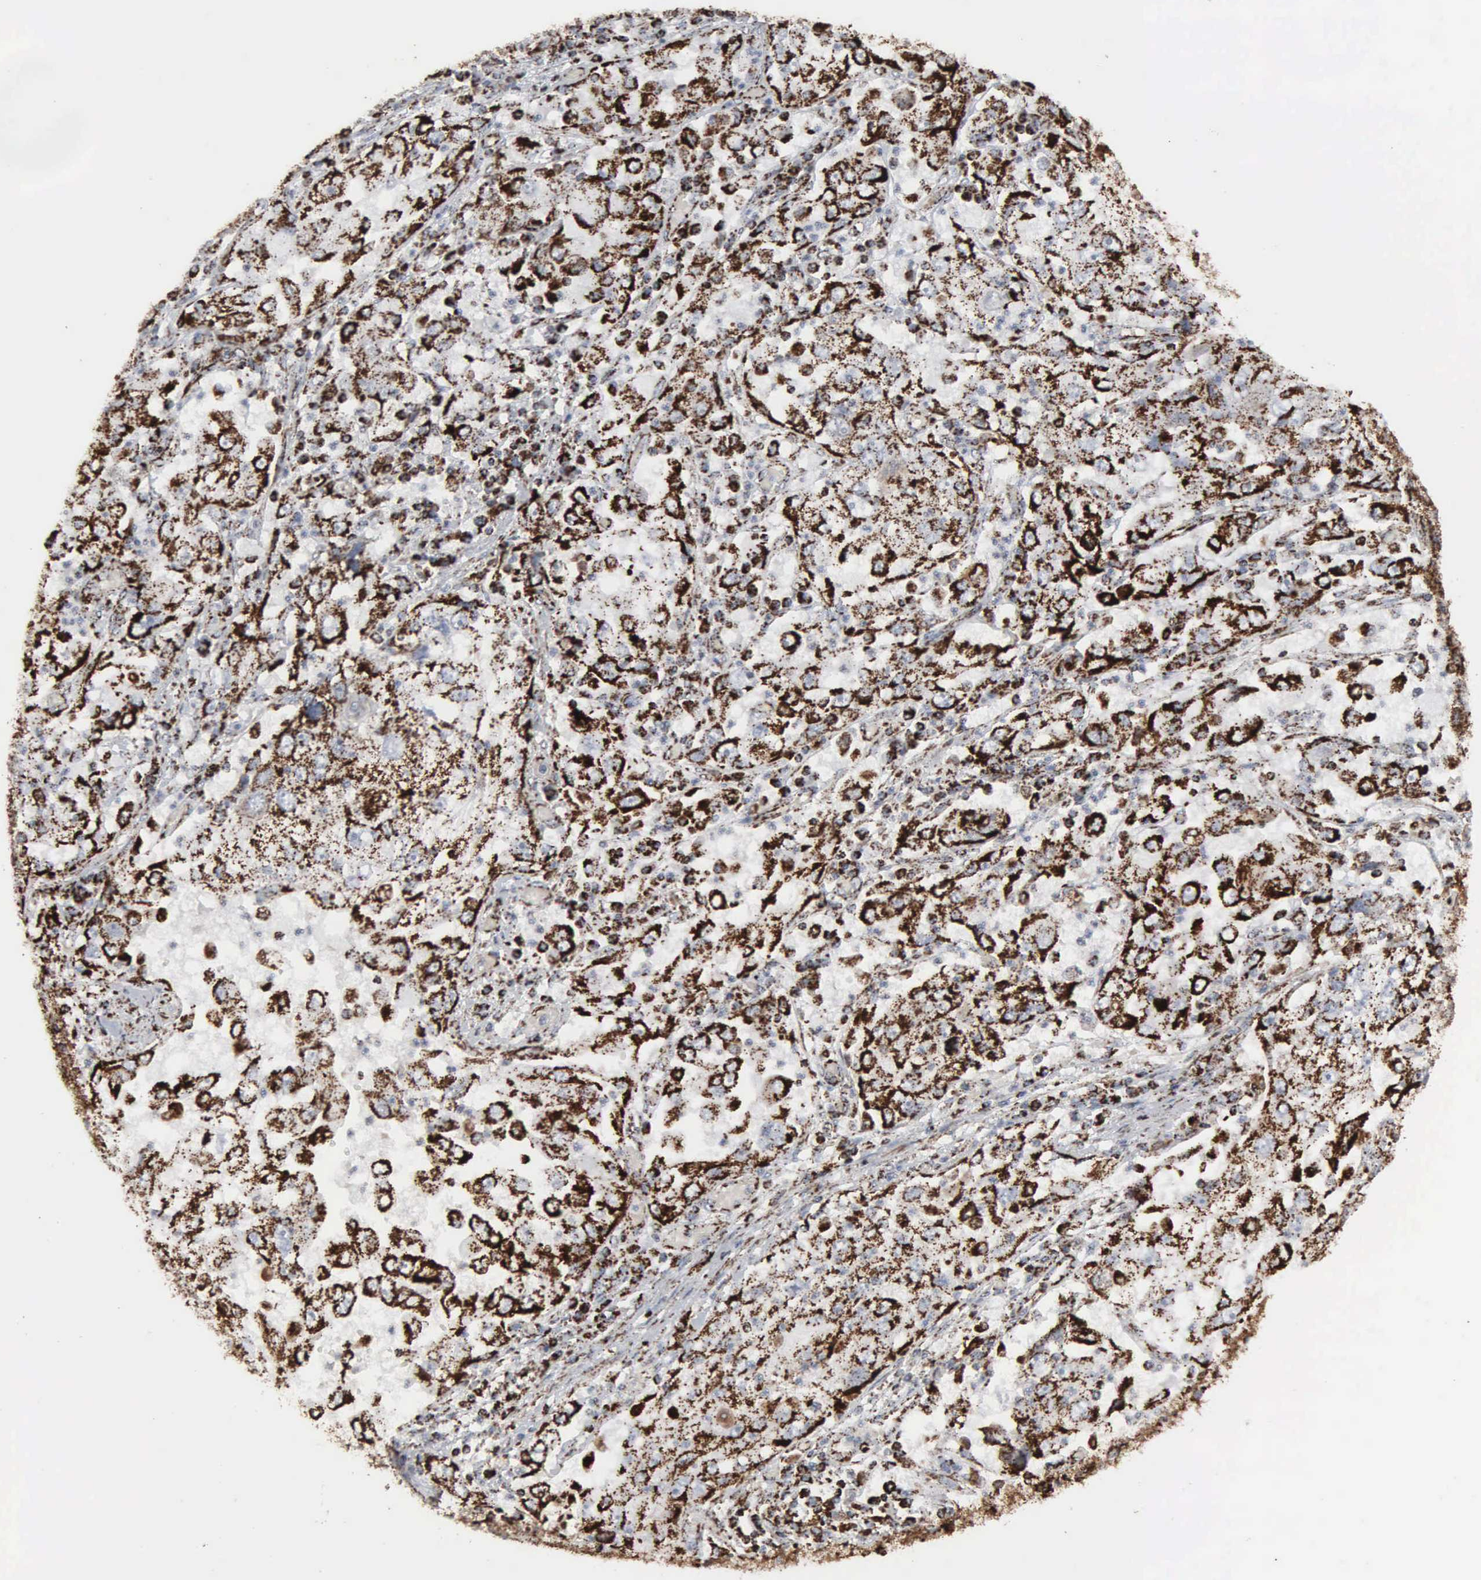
{"staining": {"intensity": "strong", "quantity": ">75%", "location": "cytoplasmic/membranous"}, "tissue": "cervical cancer", "cell_type": "Tumor cells", "image_type": "cancer", "snomed": [{"axis": "morphology", "description": "Squamous cell carcinoma, NOS"}, {"axis": "topography", "description": "Cervix"}], "caption": "Approximately >75% of tumor cells in cervical cancer demonstrate strong cytoplasmic/membranous protein positivity as visualized by brown immunohistochemical staining.", "gene": "HSPA9", "patient": {"sex": "female", "age": 36}}